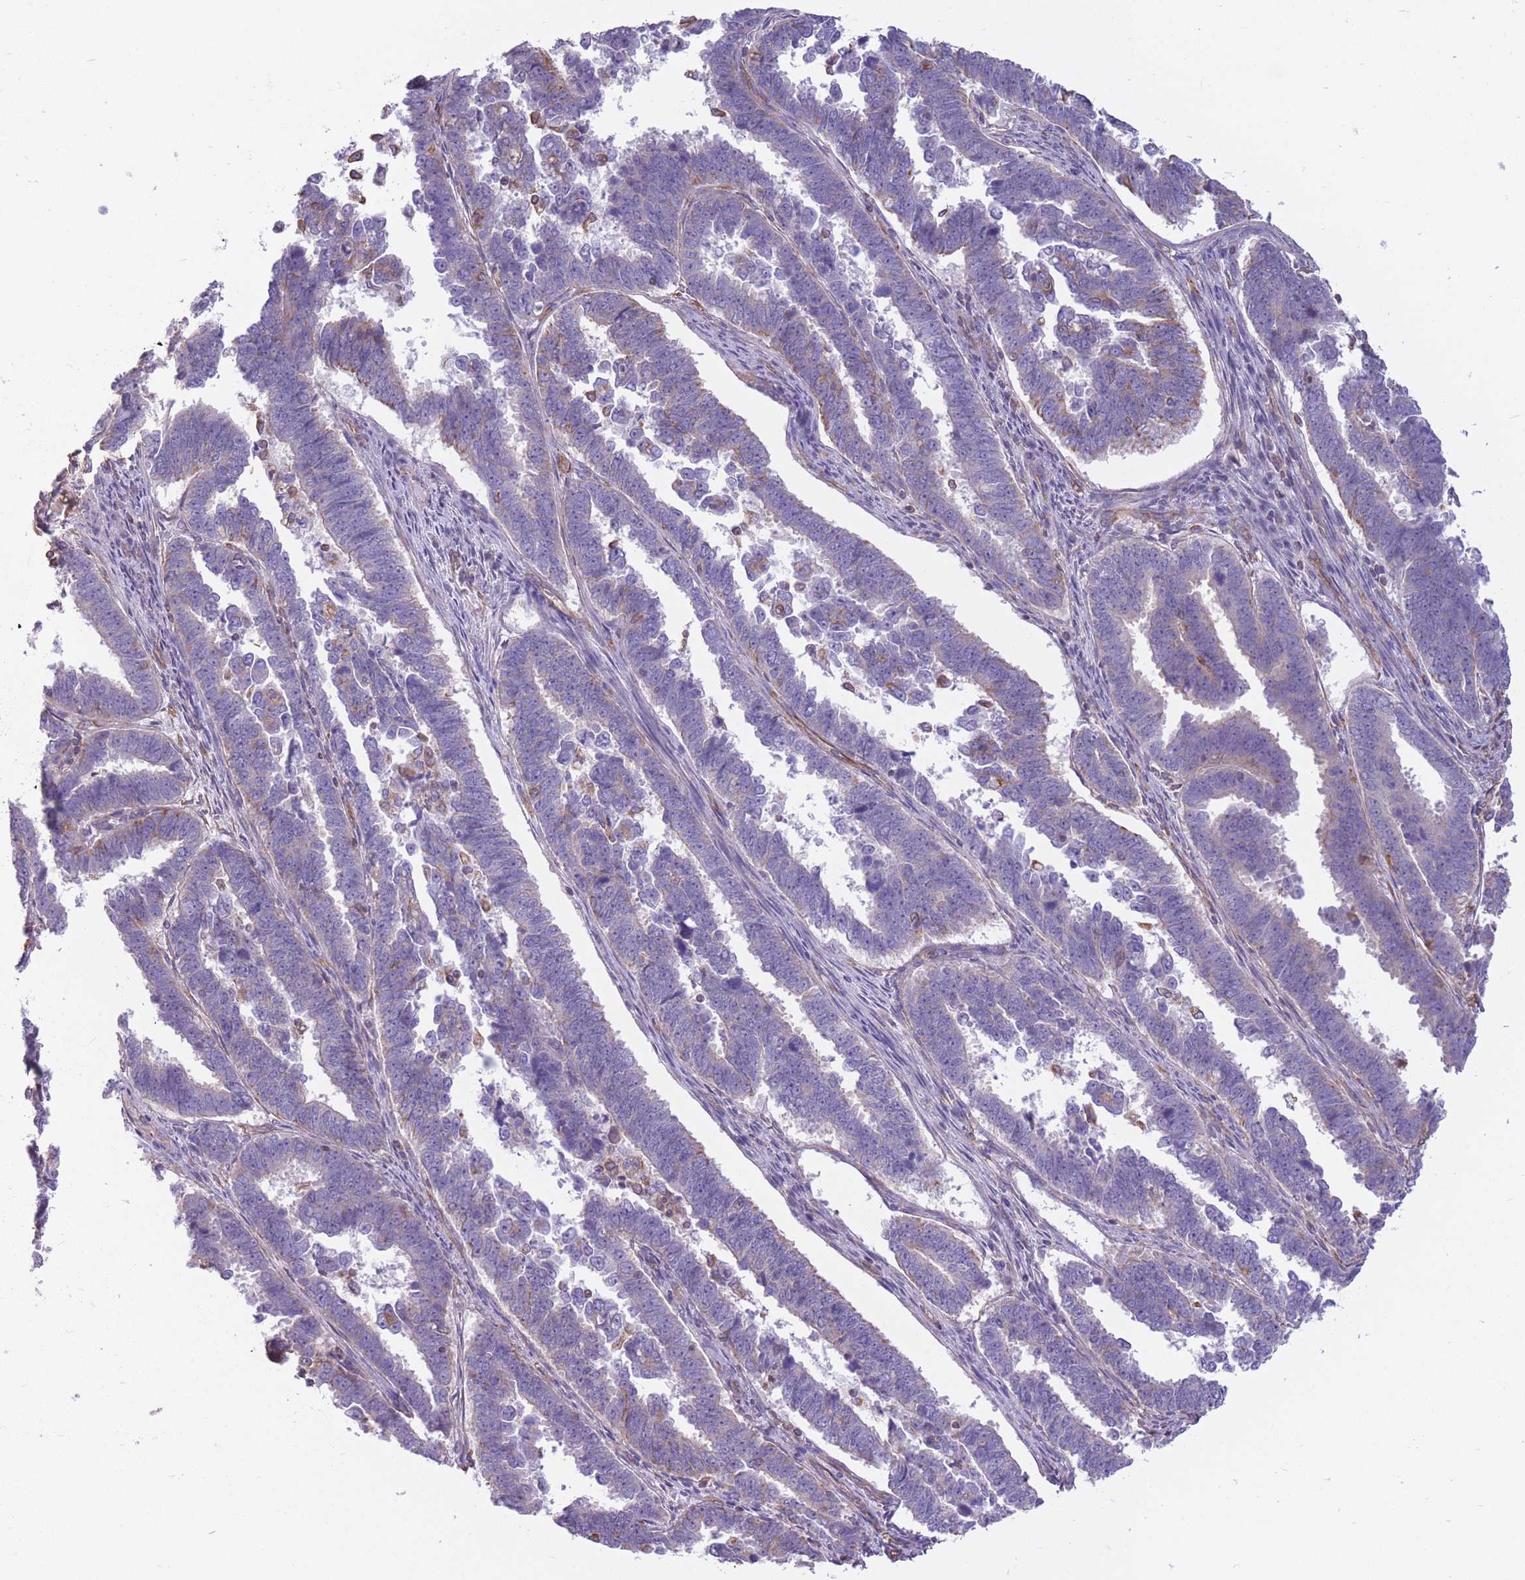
{"staining": {"intensity": "negative", "quantity": "none", "location": "none"}, "tissue": "endometrial cancer", "cell_type": "Tumor cells", "image_type": "cancer", "snomed": [{"axis": "morphology", "description": "Adenocarcinoma, NOS"}, {"axis": "topography", "description": "Endometrium"}], "caption": "Immunohistochemistry (IHC) histopathology image of human adenocarcinoma (endometrial) stained for a protein (brown), which reveals no staining in tumor cells.", "gene": "ADD1", "patient": {"sex": "female", "age": 75}}